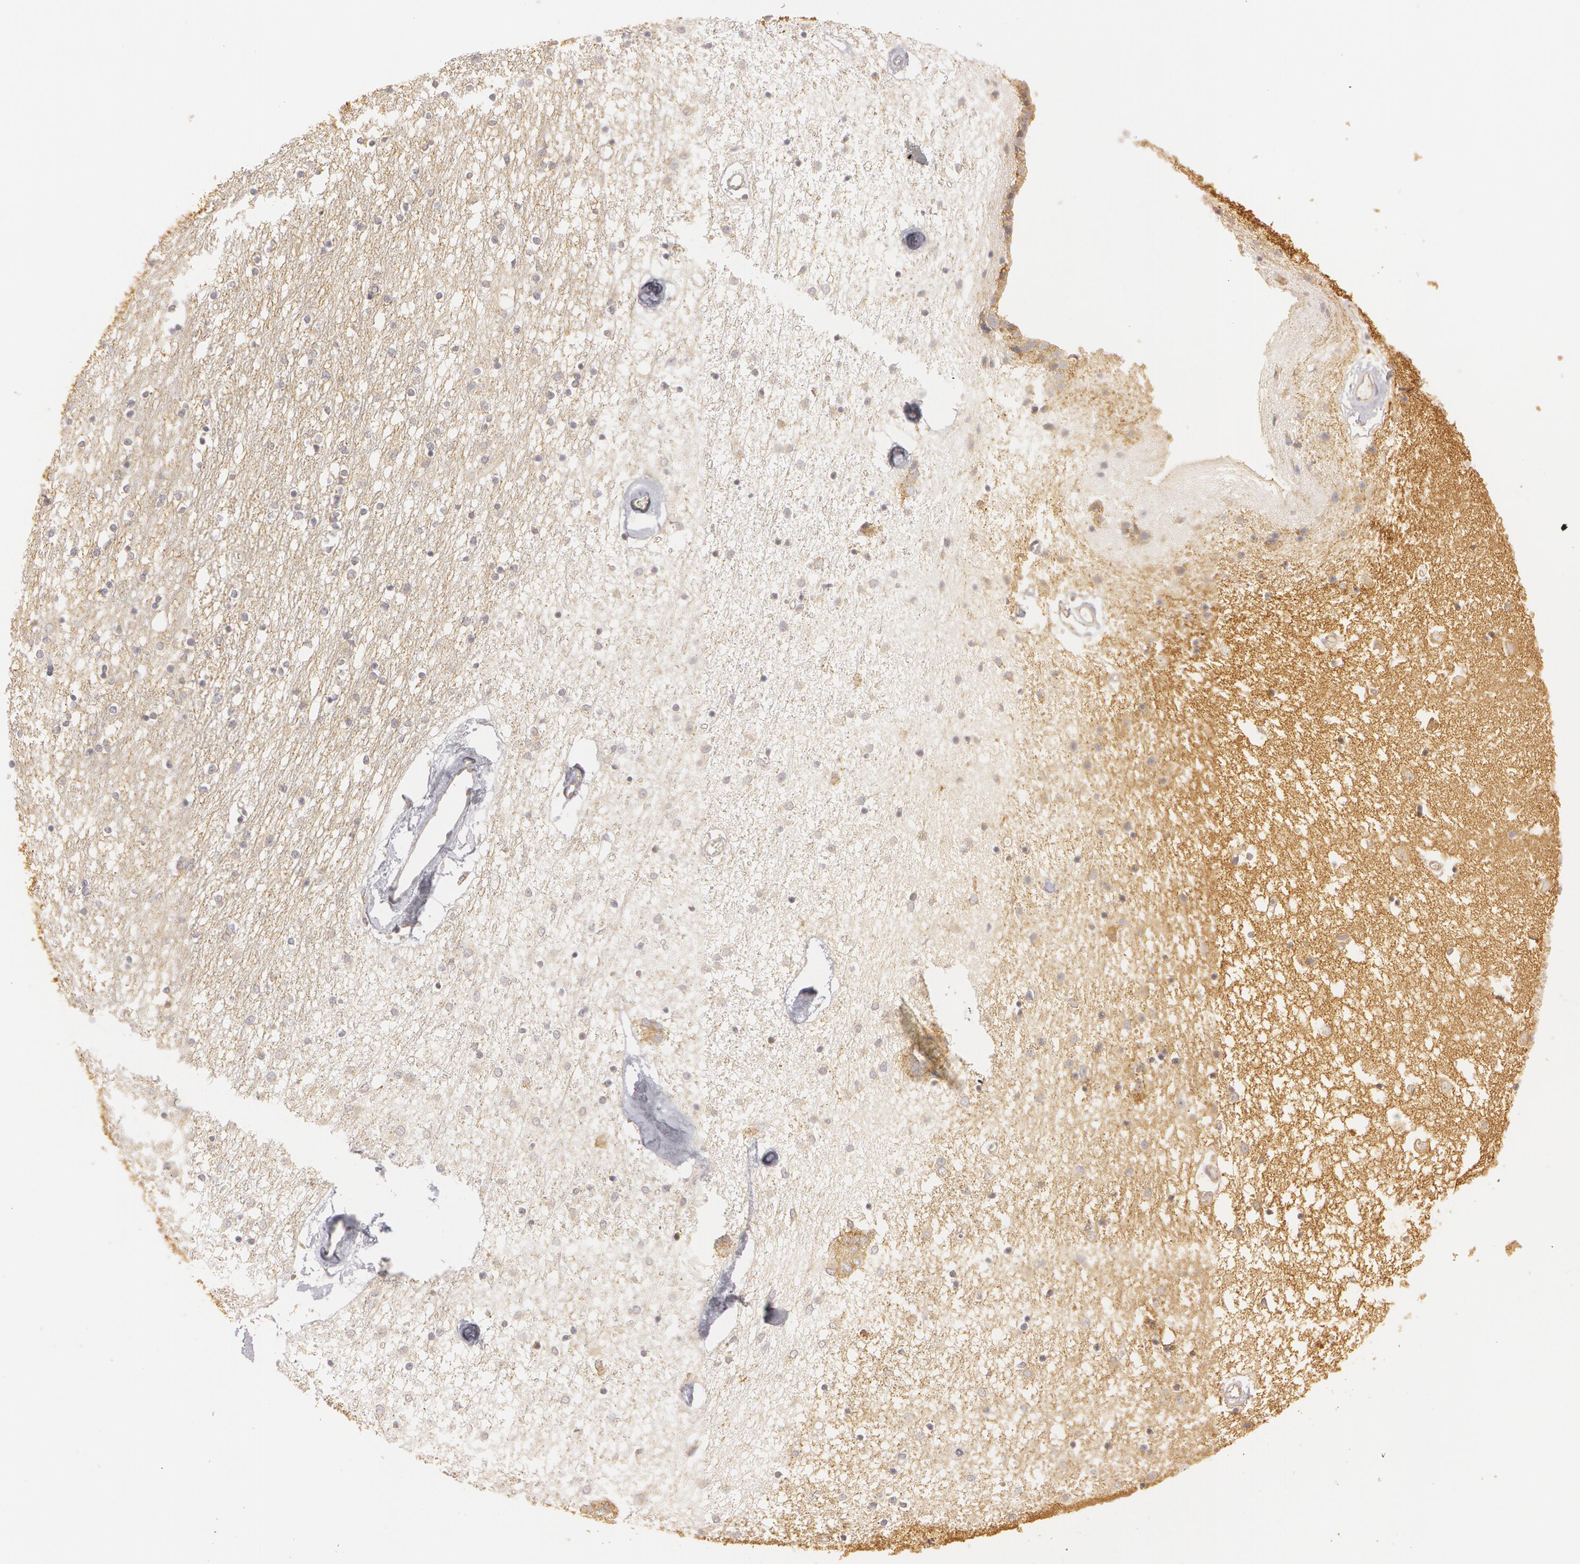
{"staining": {"intensity": "moderate", "quantity": "25%-75%", "location": "cytoplasmic/membranous"}, "tissue": "caudate", "cell_type": "Glial cells", "image_type": "normal", "snomed": [{"axis": "morphology", "description": "Normal tissue, NOS"}, {"axis": "topography", "description": "Lateral ventricle wall"}], "caption": "Immunohistochemistry of unremarkable caudate exhibits medium levels of moderate cytoplasmic/membranous staining in about 25%-75% of glial cells.", "gene": "RALGAPA1", "patient": {"sex": "female", "age": 54}}